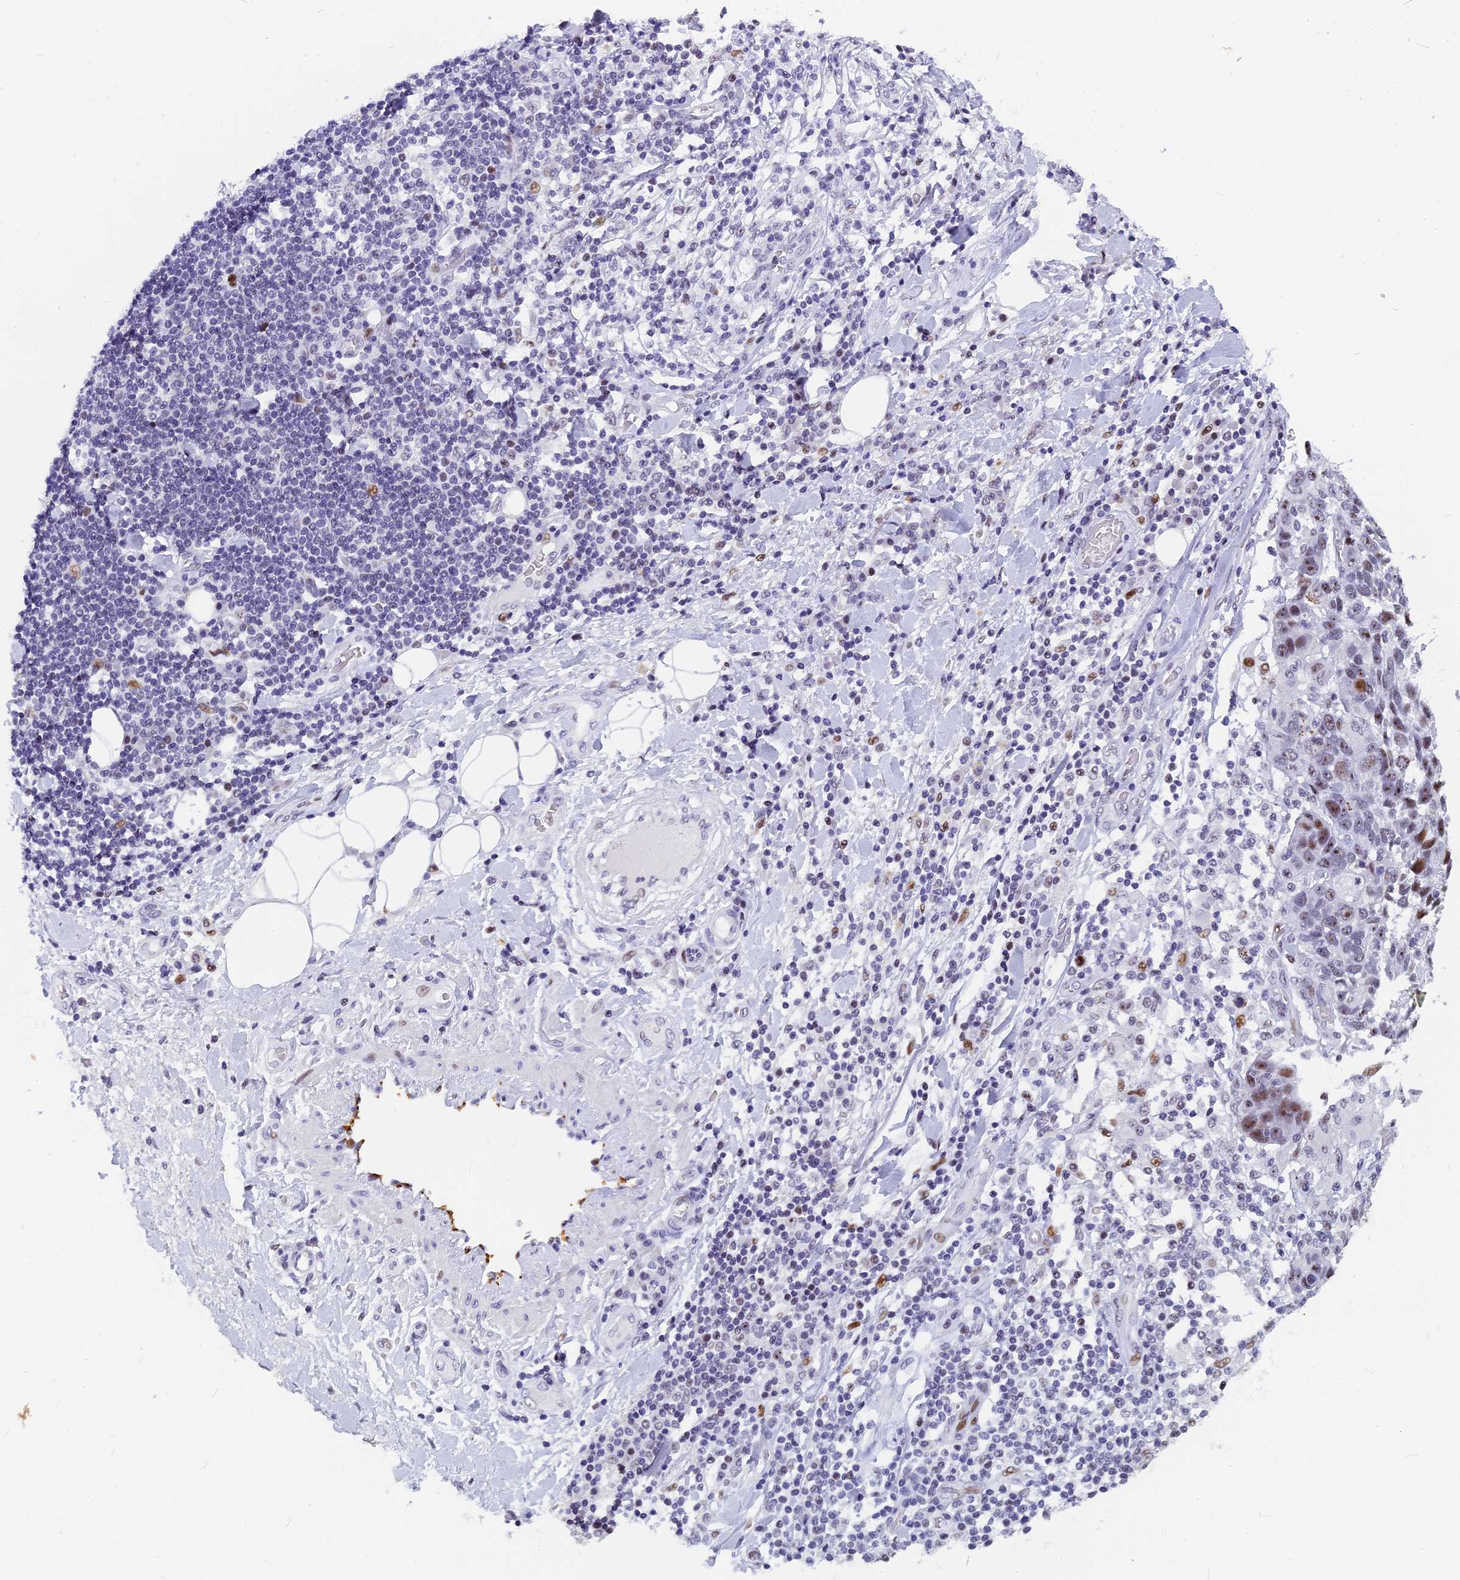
{"staining": {"intensity": "negative", "quantity": "none", "location": "none"}, "tissue": "adipose tissue", "cell_type": "Adipocytes", "image_type": "normal", "snomed": [{"axis": "morphology", "description": "Normal tissue, NOS"}, {"axis": "morphology", "description": "Squamous cell carcinoma, NOS"}, {"axis": "topography", "description": "Lymph node"}, {"axis": "topography", "description": "Bronchus"}, {"axis": "topography", "description": "Lung"}], "caption": "IHC of benign human adipose tissue displays no positivity in adipocytes. (Immunohistochemistry, brightfield microscopy, high magnification).", "gene": "NSA2", "patient": {"sex": "male", "age": 66}}